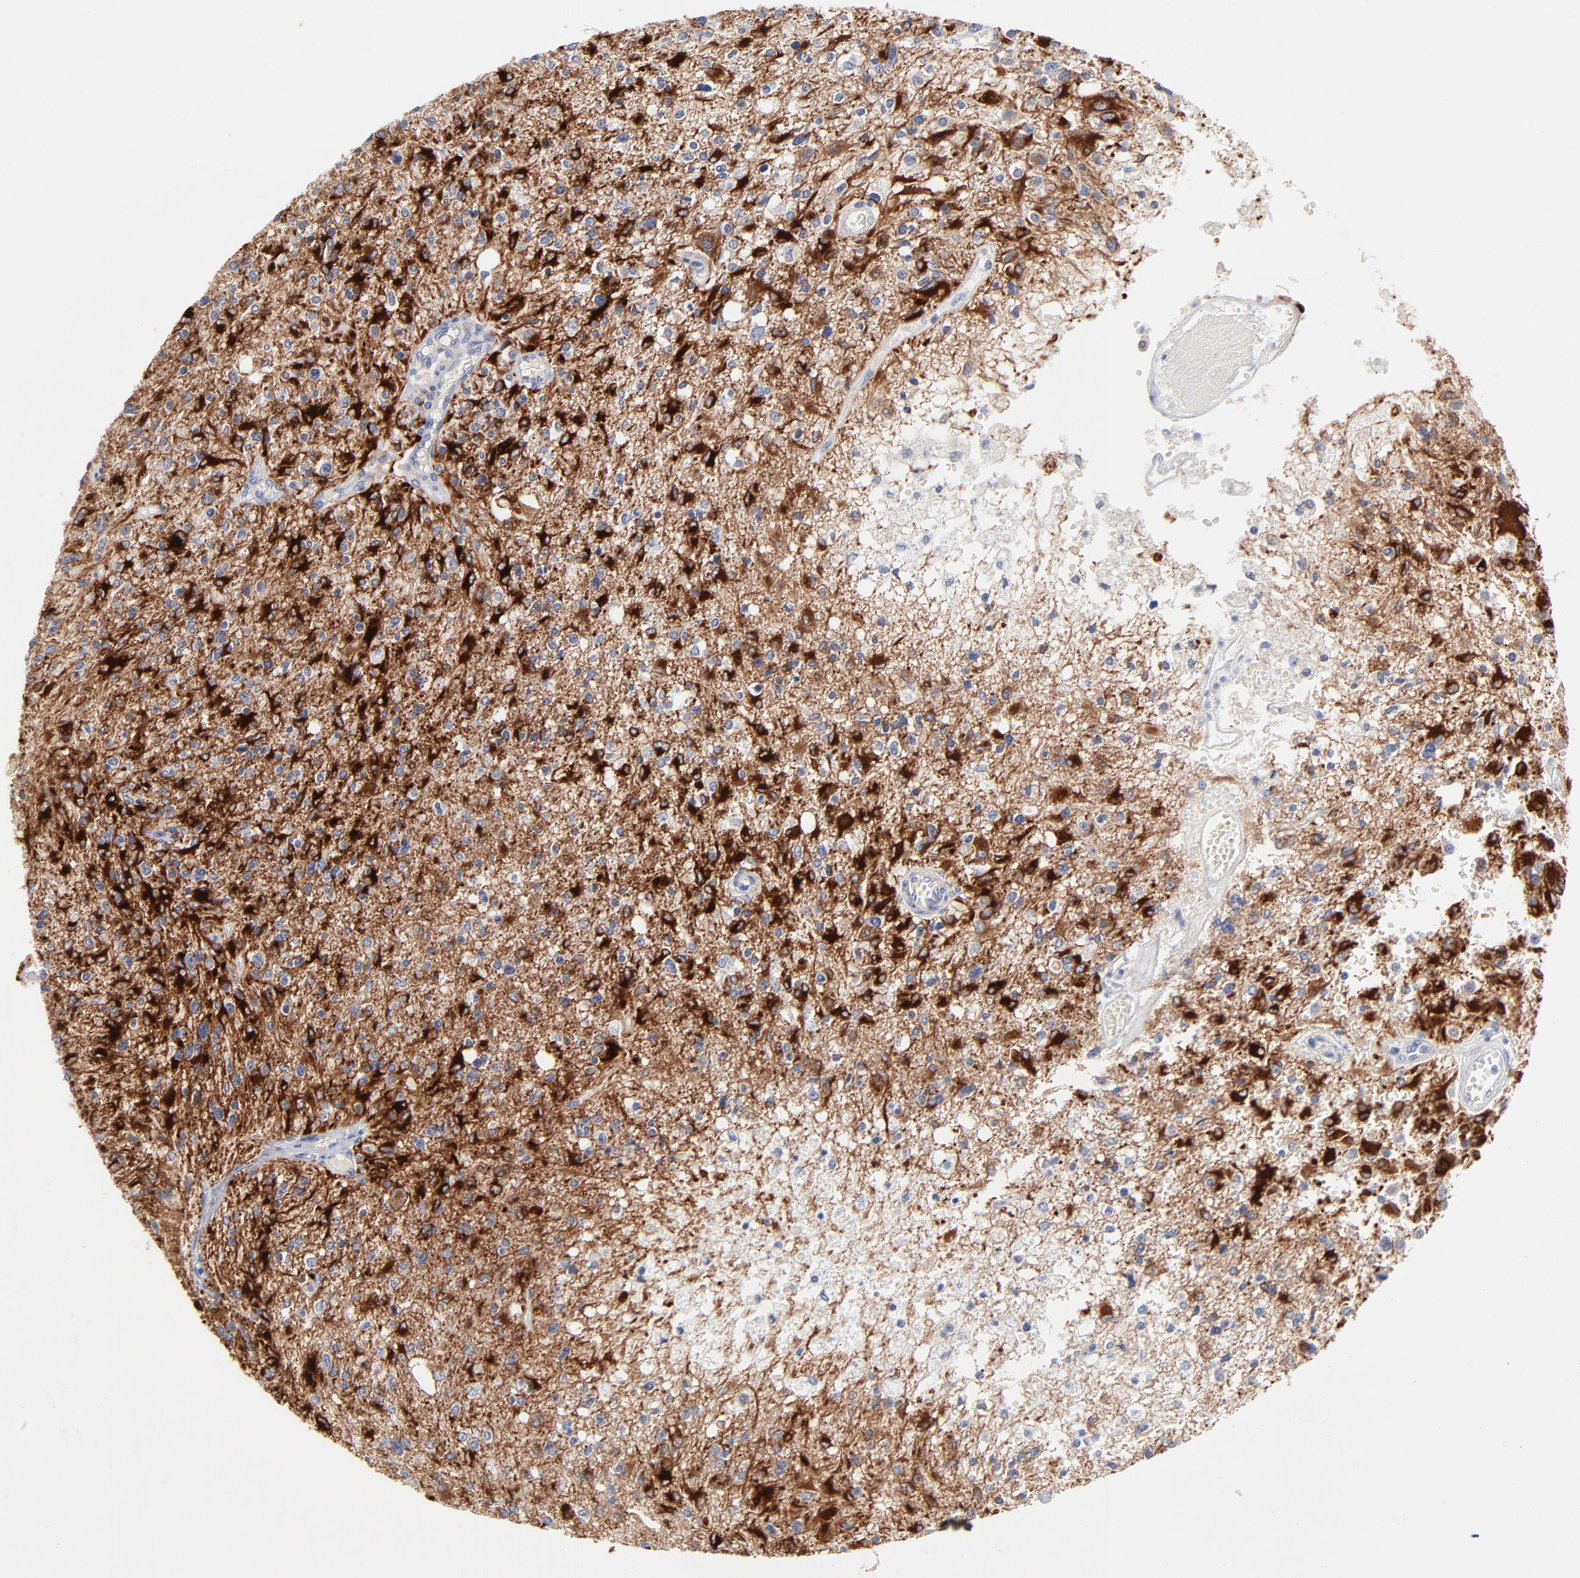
{"staining": {"intensity": "strong", "quantity": "25%-75%", "location": "cytoplasmic/membranous"}, "tissue": "glioma", "cell_type": "Tumor cells", "image_type": "cancer", "snomed": [{"axis": "morphology", "description": "Glioma, malignant, High grade"}, {"axis": "topography", "description": "Cerebral cortex"}], "caption": "Malignant glioma (high-grade) was stained to show a protein in brown. There is high levels of strong cytoplasmic/membranous expression in approximately 25%-75% of tumor cells. (Brightfield microscopy of DAB IHC at high magnification).", "gene": "MID1", "patient": {"sex": "male", "age": 76}}